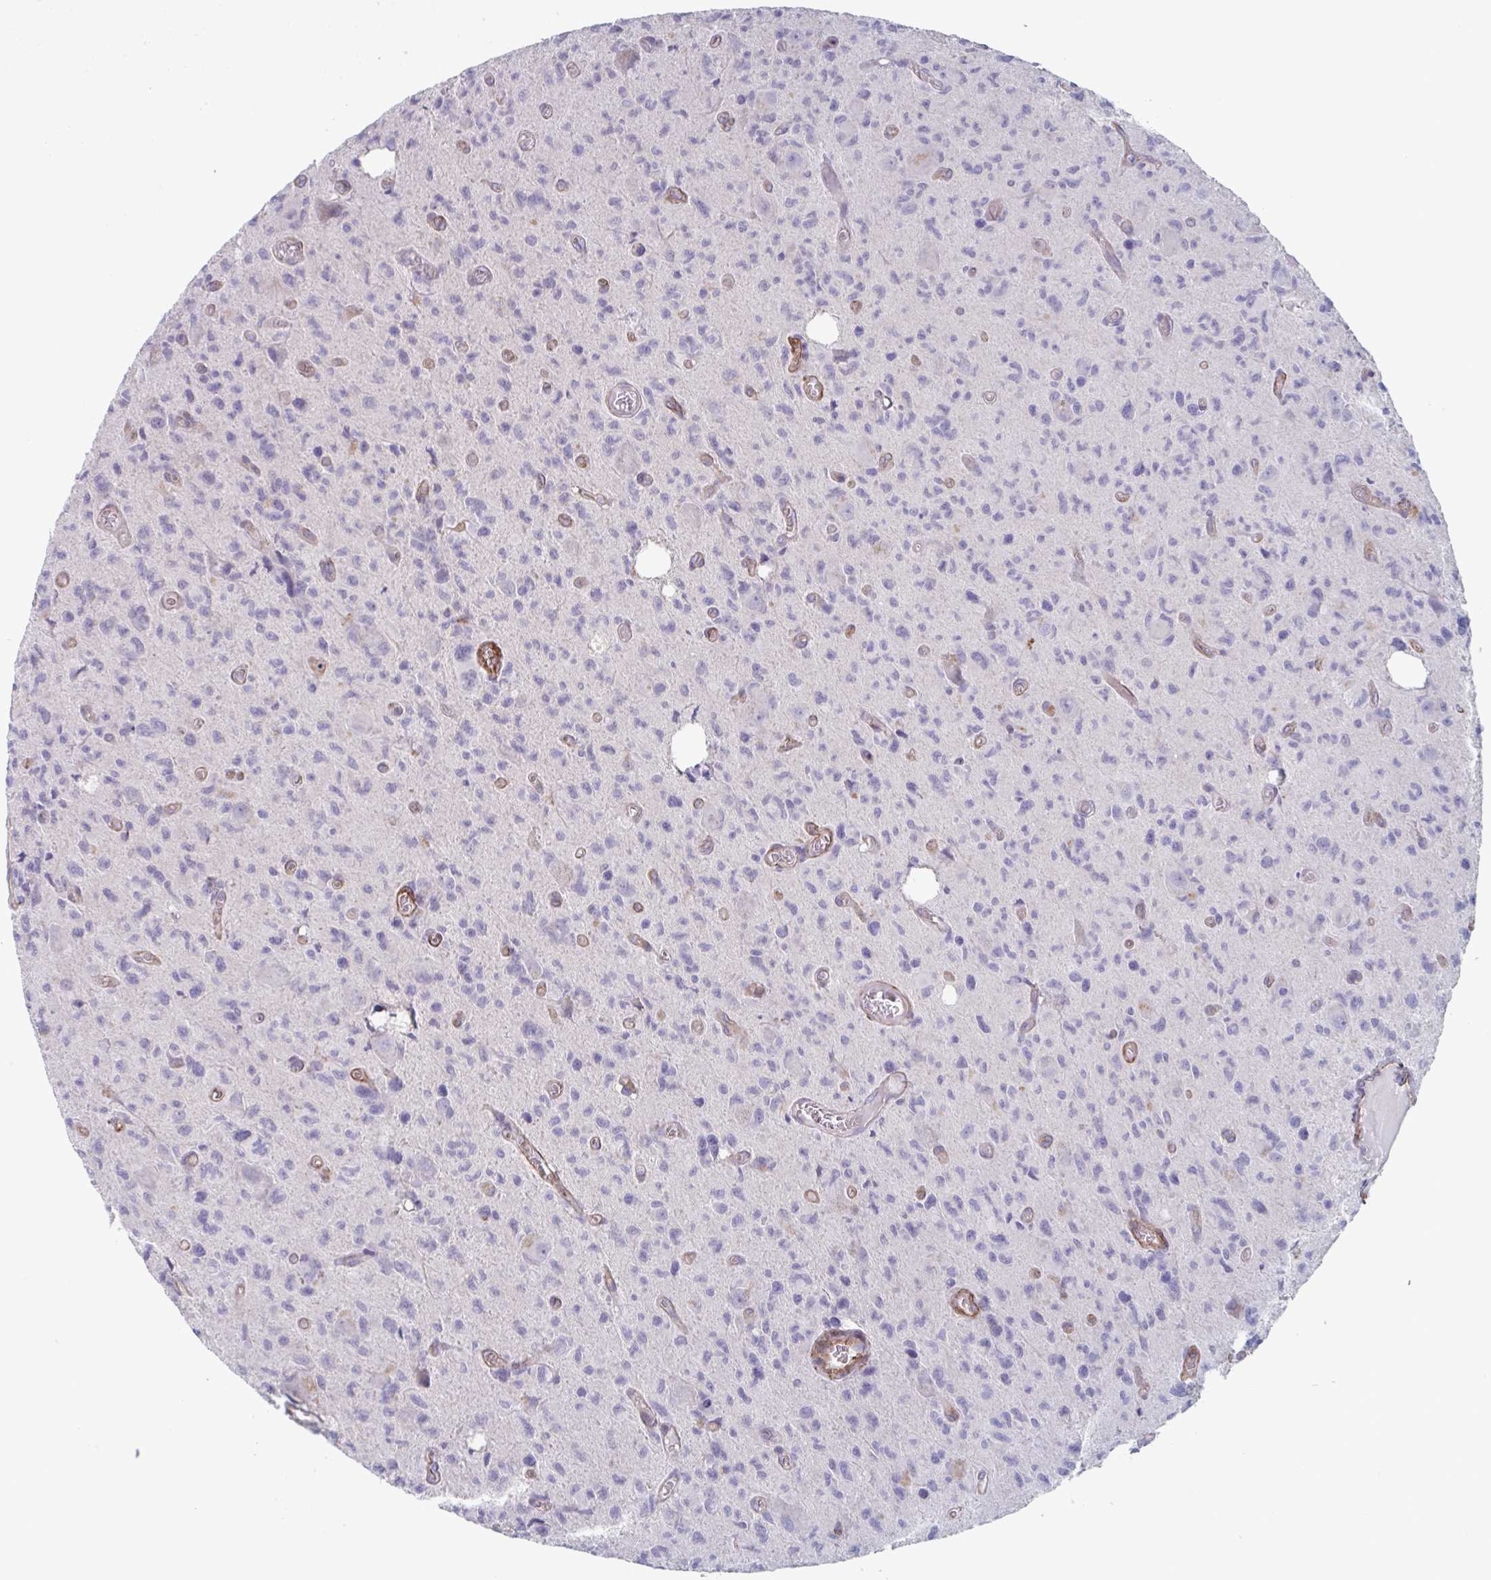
{"staining": {"intensity": "negative", "quantity": "none", "location": "none"}, "tissue": "glioma", "cell_type": "Tumor cells", "image_type": "cancer", "snomed": [{"axis": "morphology", "description": "Glioma, malignant, High grade"}, {"axis": "topography", "description": "Brain"}], "caption": "A histopathology image of human malignant glioma (high-grade) is negative for staining in tumor cells. (Brightfield microscopy of DAB (3,3'-diaminobenzidine) IHC at high magnification).", "gene": "CITED4", "patient": {"sex": "male", "age": 76}}